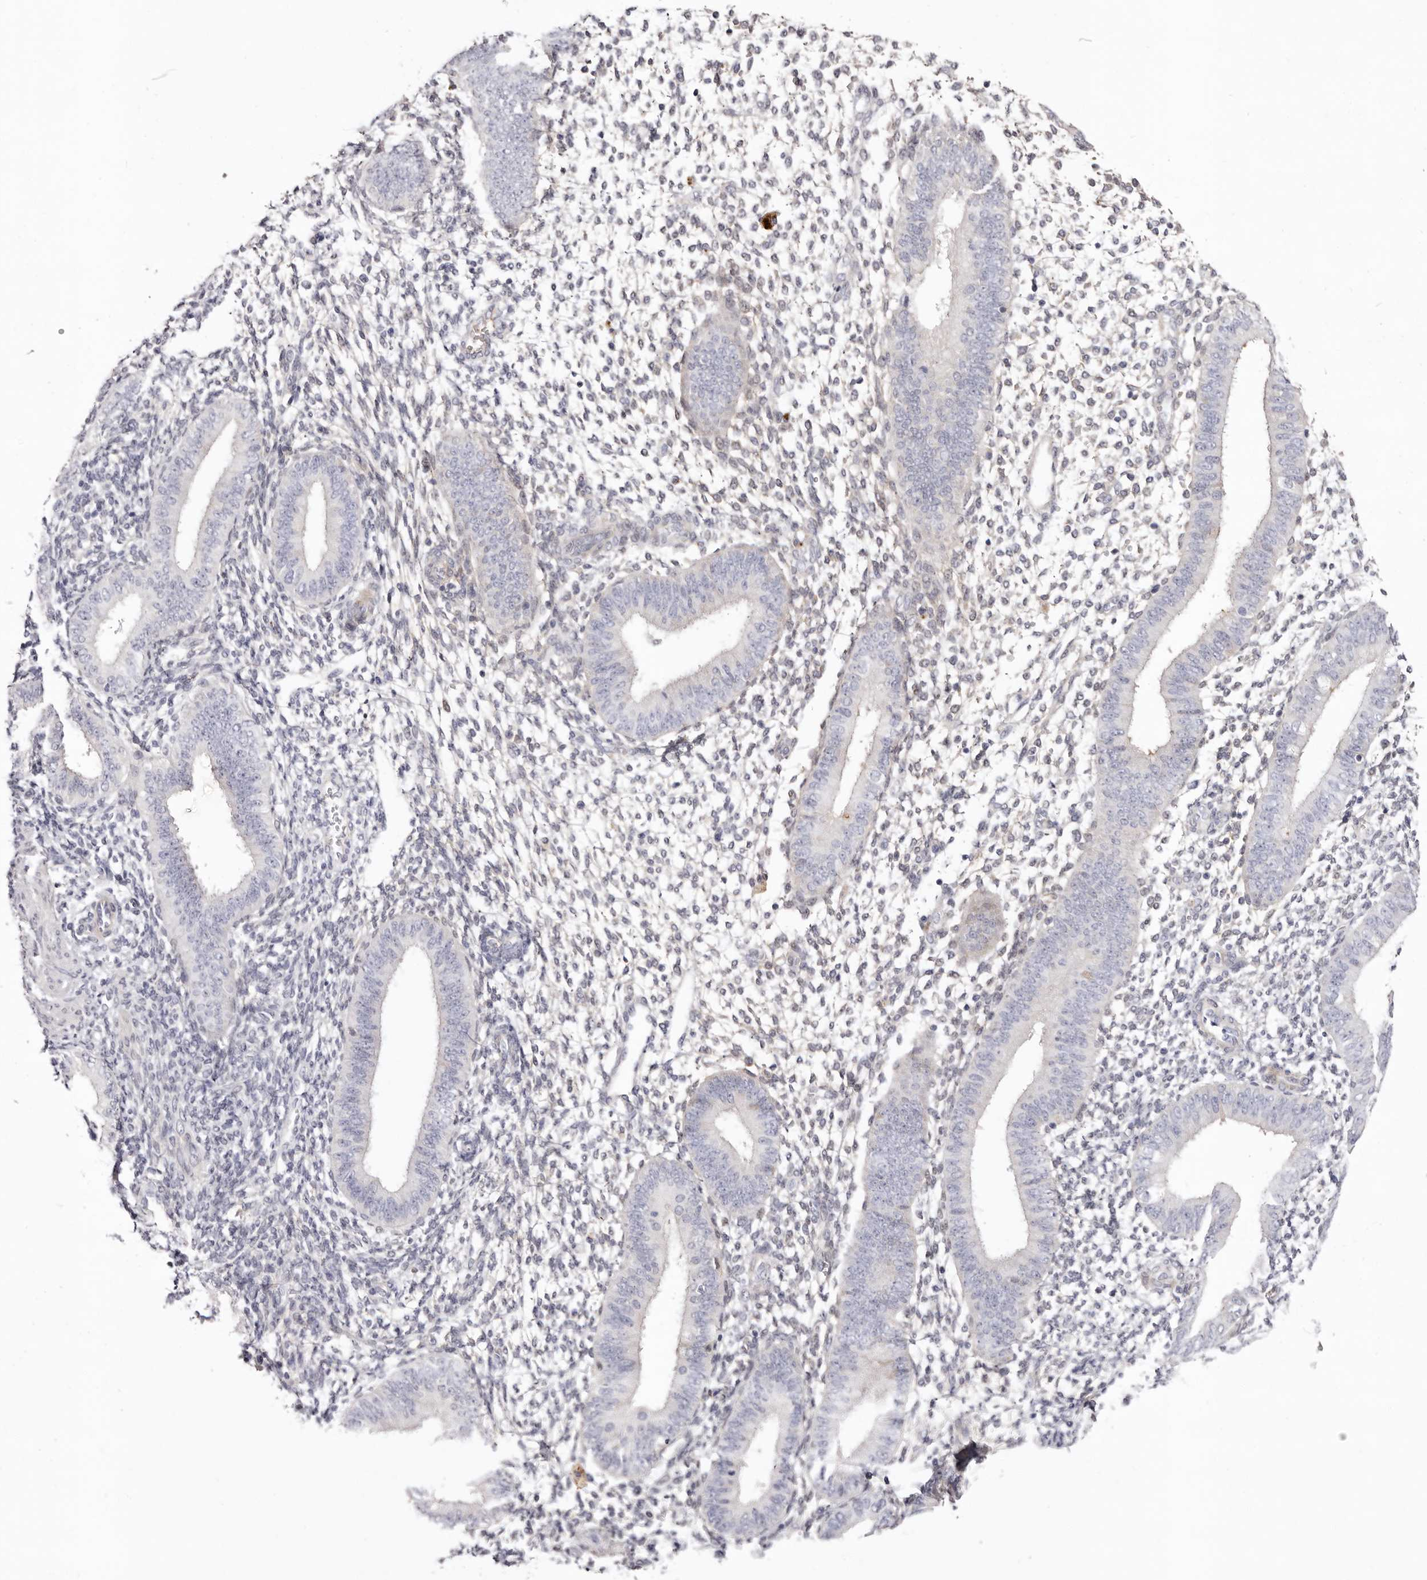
{"staining": {"intensity": "negative", "quantity": "none", "location": "none"}, "tissue": "endometrium", "cell_type": "Cells in endometrial stroma", "image_type": "normal", "snomed": [{"axis": "morphology", "description": "Normal tissue, NOS"}, {"axis": "topography", "description": "Uterus"}, {"axis": "topography", "description": "Endometrium"}], "caption": "This is an immunohistochemistry histopathology image of benign human endometrium. There is no staining in cells in endometrial stroma.", "gene": "LMLN", "patient": {"sex": "female", "age": 48}}